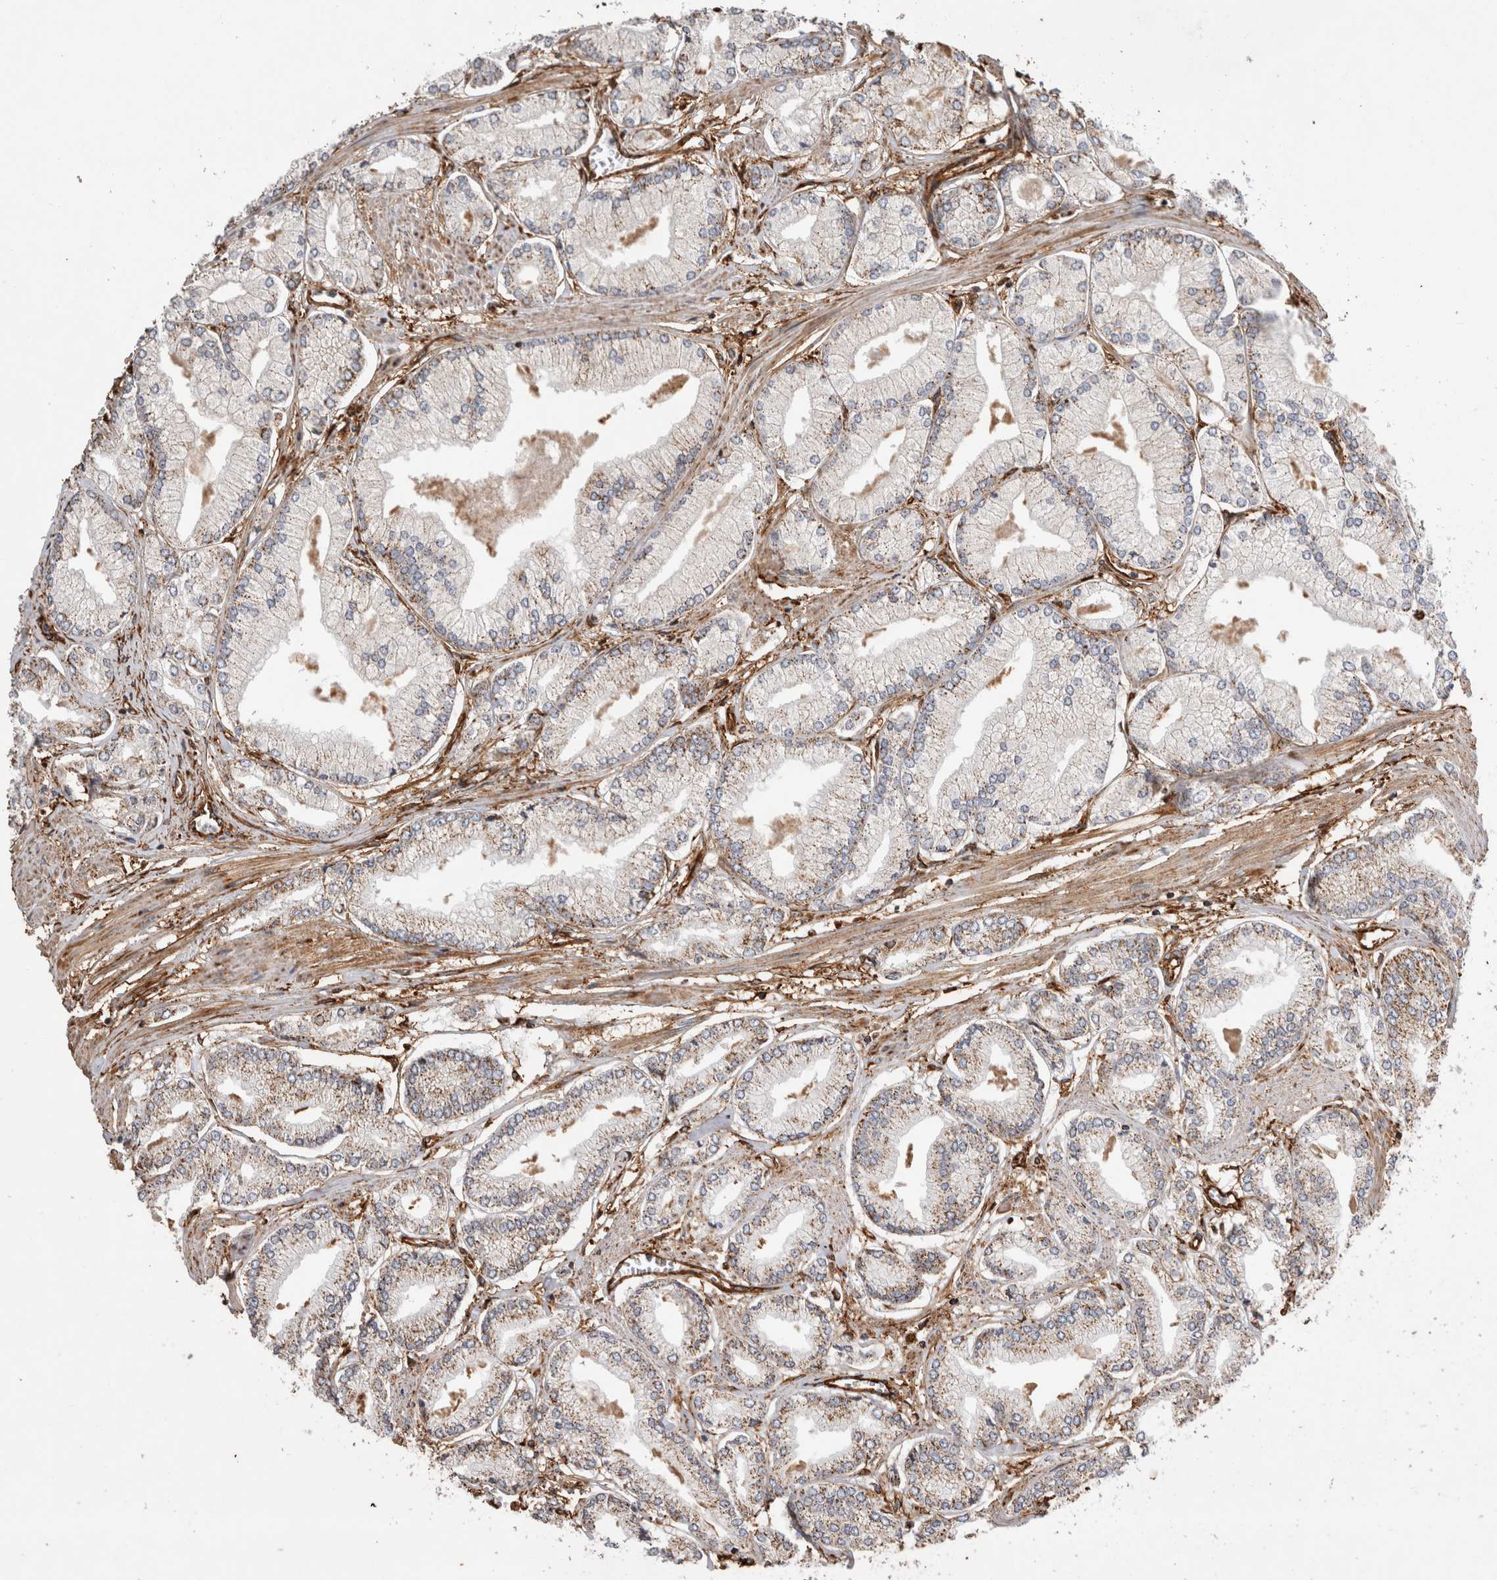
{"staining": {"intensity": "moderate", "quantity": "<25%", "location": "cytoplasmic/membranous"}, "tissue": "prostate cancer", "cell_type": "Tumor cells", "image_type": "cancer", "snomed": [{"axis": "morphology", "description": "Adenocarcinoma, Low grade"}, {"axis": "topography", "description": "Prostate"}], "caption": "Immunohistochemistry image of human prostate cancer (low-grade adenocarcinoma) stained for a protein (brown), which demonstrates low levels of moderate cytoplasmic/membranous staining in approximately <25% of tumor cells.", "gene": "ZNF397", "patient": {"sex": "male", "age": 52}}